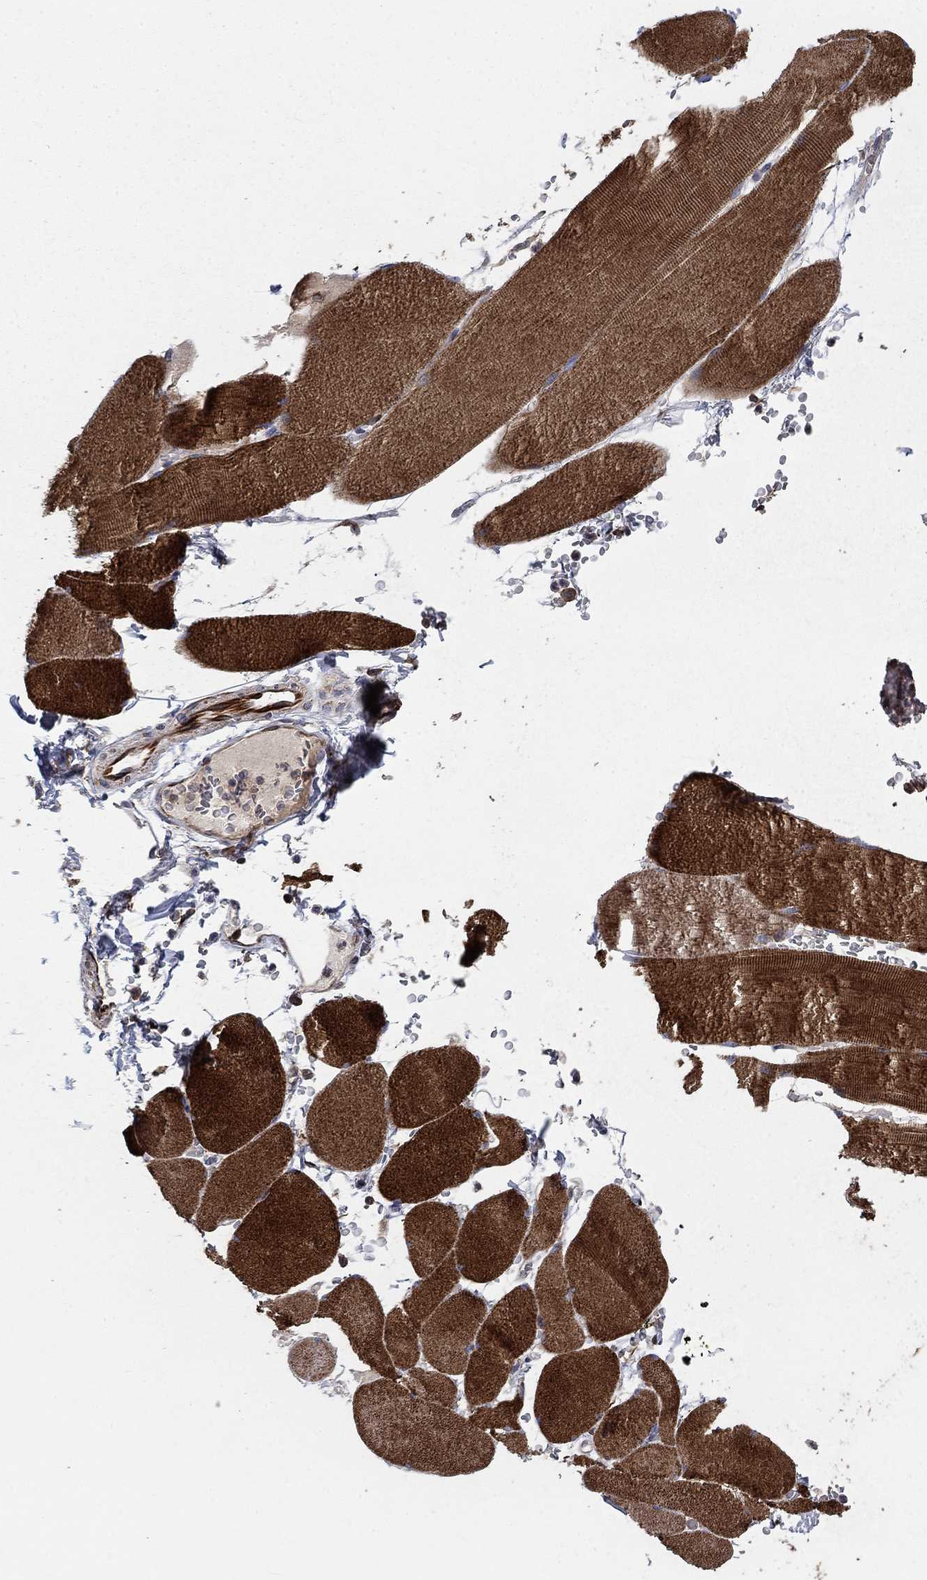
{"staining": {"intensity": "strong", "quantity": "25%-75%", "location": "cytoplasmic/membranous"}, "tissue": "skeletal muscle", "cell_type": "Myocytes", "image_type": "normal", "snomed": [{"axis": "morphology", "description": "Normal tissue, NOS"}, {"axis": "topography", "description": "Skeletal muscle"}], "caption": "Immunohistochemical staining of benign human skeletal muscle reveals high levels of strong cytoplasmic/membranous positivity in approximately 25%-75% of myocytes.", "gene": "NDUFC1", "patient": {"sex": "male", "age": 56}}